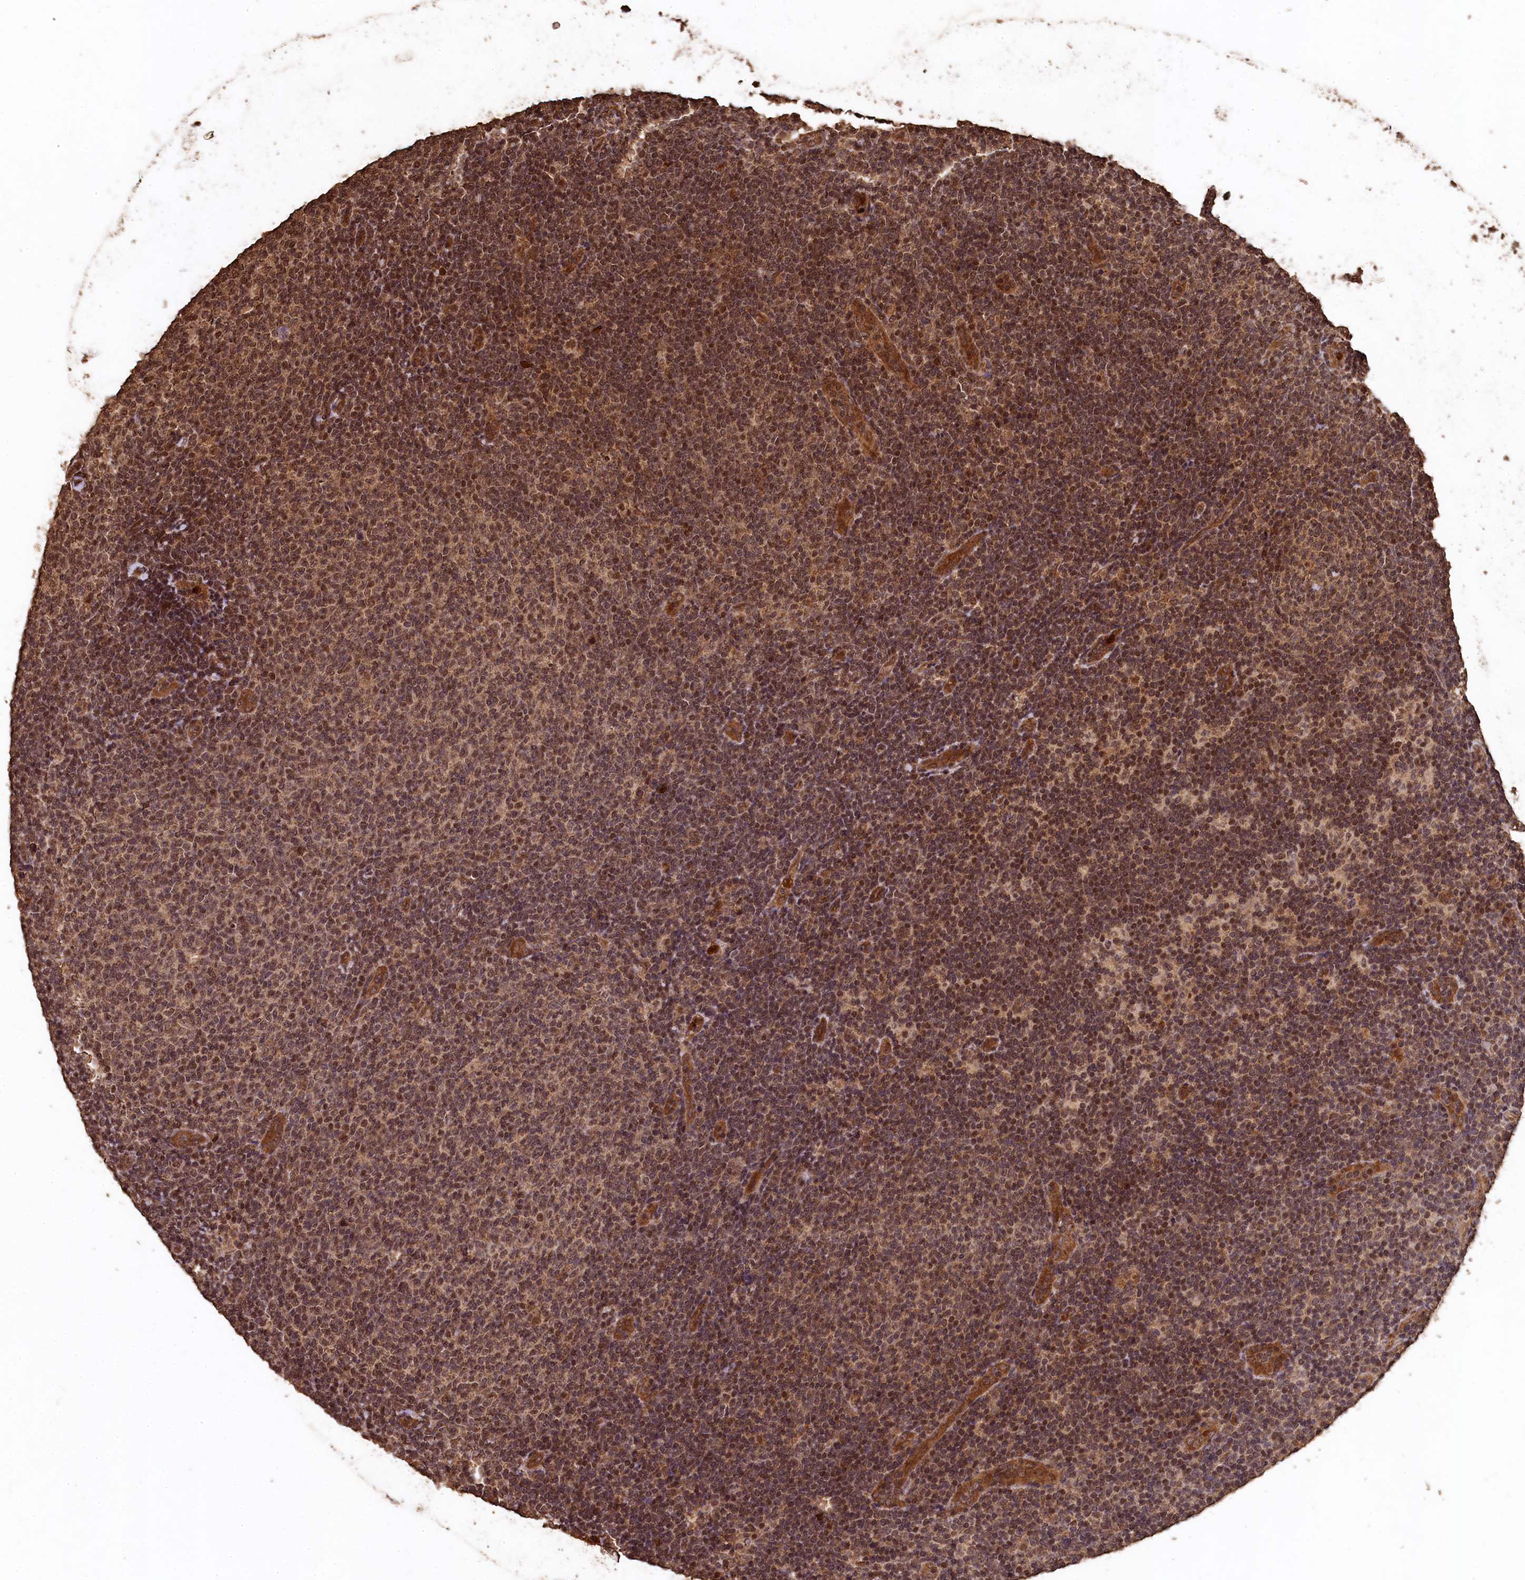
{"staining": {"intensity": "moderate", "quantity": ">75%", "location": "cytoplasmic/membranous,nuclear"}, "tissue": "lymphoma", "cell_type": "Tumor cells", "image_type": "cancer", "snomed": [{"axis": "morphology", "description": "Malignant lymphoma, non-Hodgkin's type, Low grade"}, {"axis": "topography", "description": "Lymph node"}], "caption": "A brown stain shows moderate cytoplasmic/membranous and nuclear positivity of a protein in malignant lymphoma, non-Hodgkin's type (low-grade) tumor cells.", "gene": "CEP57L1", "patient": {"sex": "male", "age": 66}}